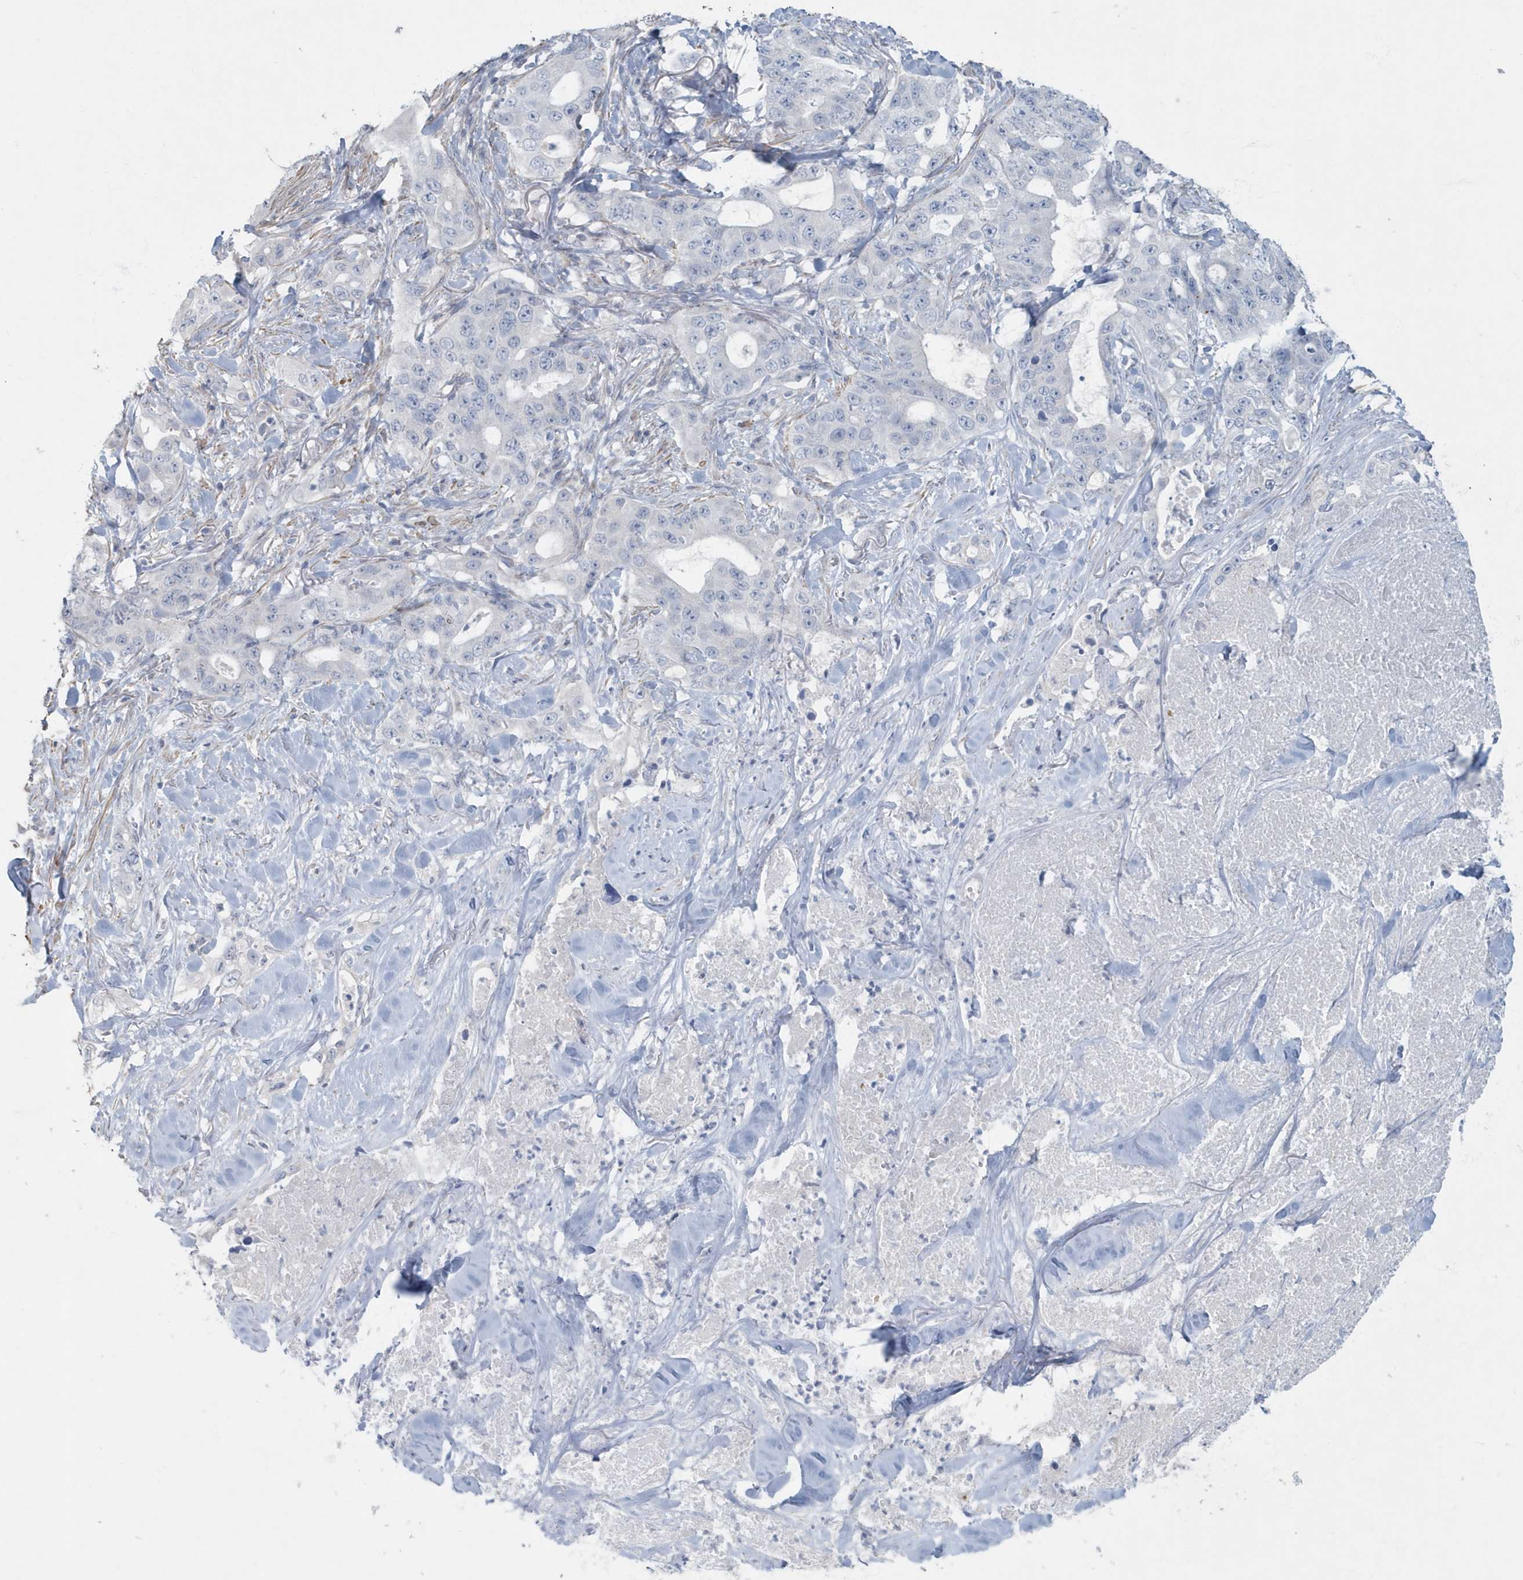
{"staining": {"intensity": "negative", "quantity": "none", "location": "none"}, "tissue": "lung cancer", "cell_type": "Tumor cells", "image_type": "cancer", "snomed": [{"axis": "morphology", "description": "Adenocarcinoma, NOS"}, {"axis": "topography", "description": "Lung"}], "caption": "Human lung cancer stained for a protein using immunohistochemistry demonstrates no expression in tumor cells.", "gene": "MYOT", "patient": {"sex": "female", "age": 51}}